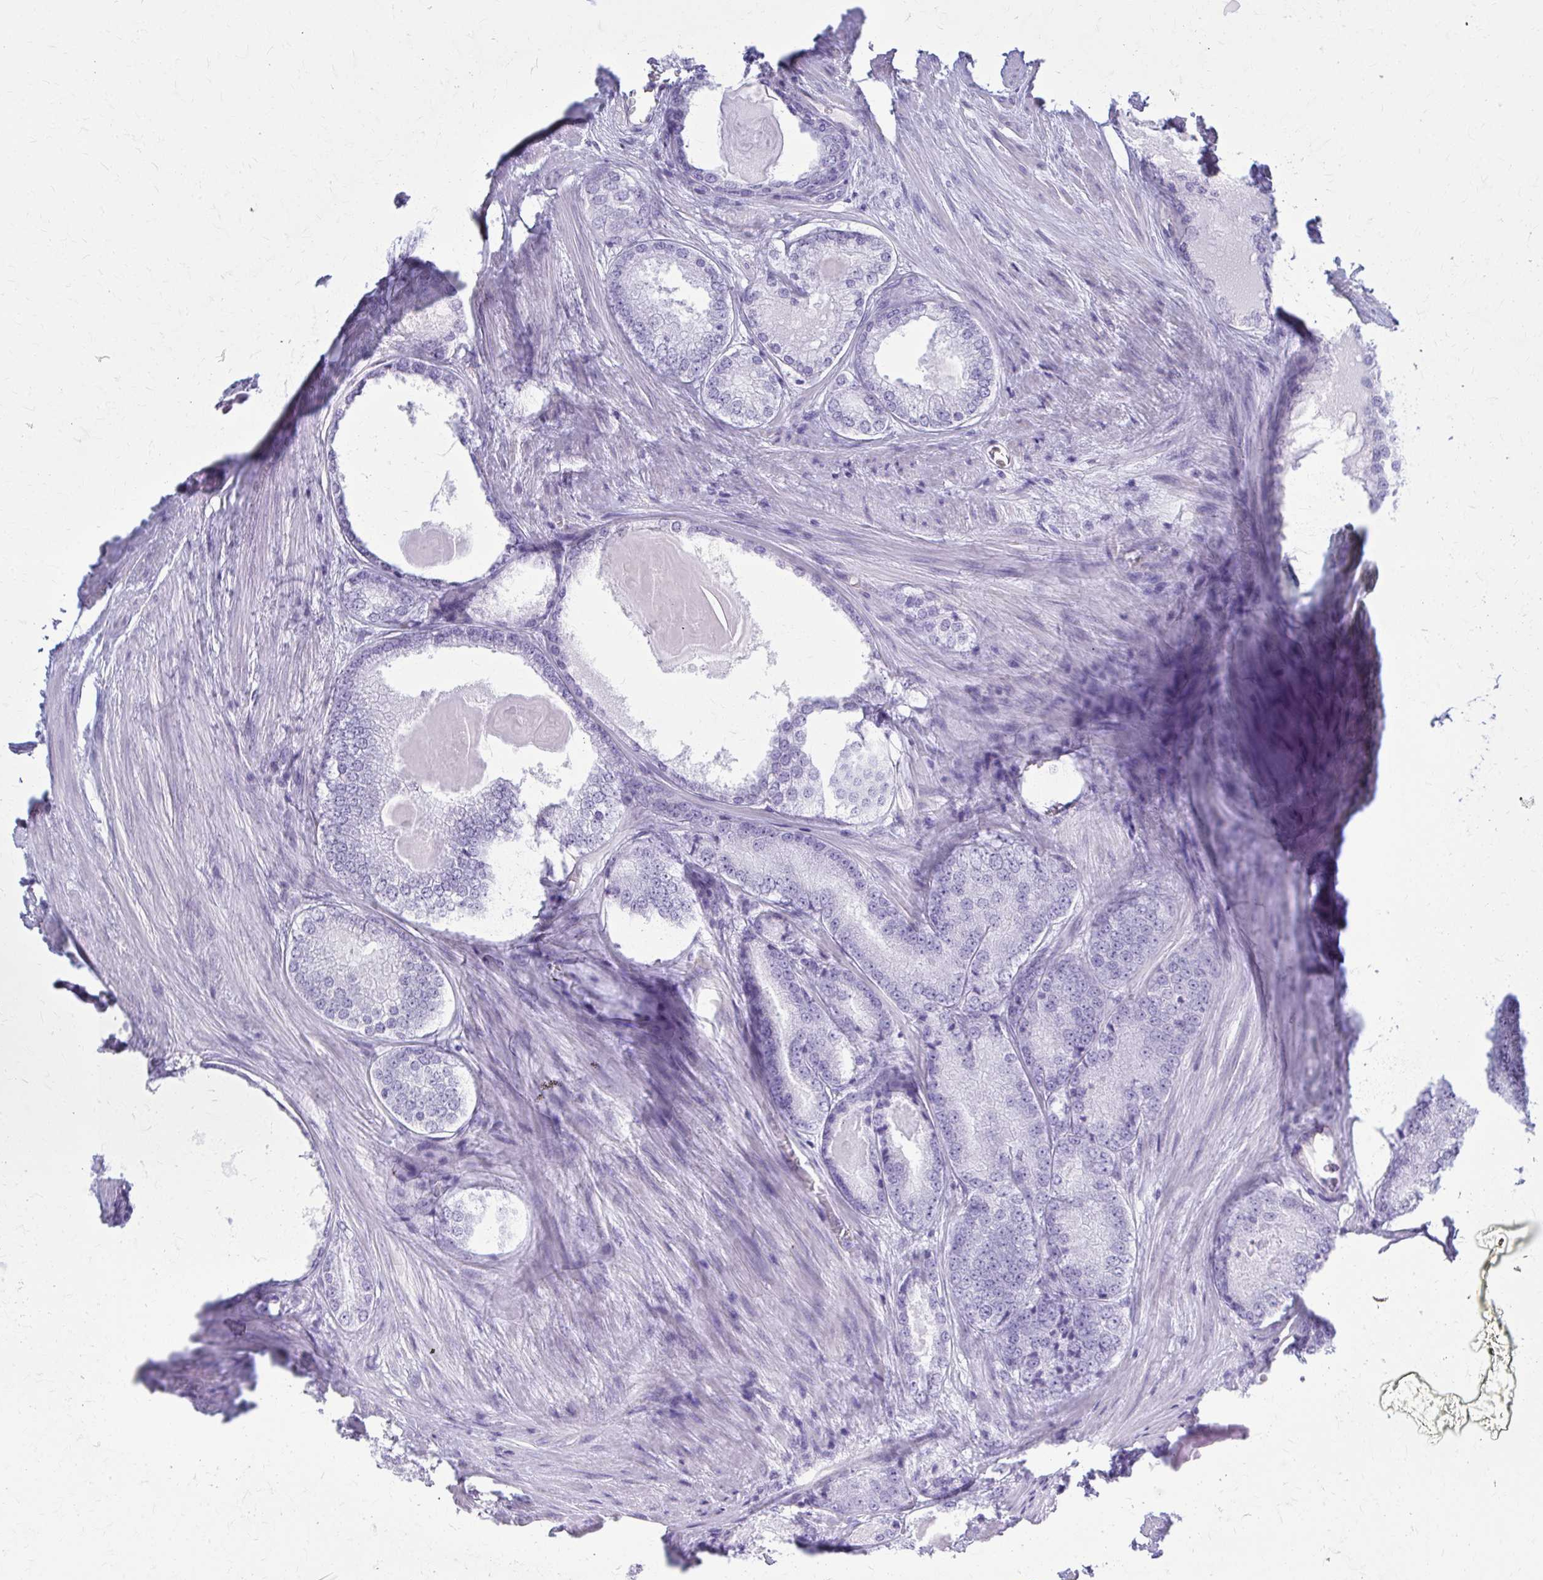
{"staining": {"intensity": "negative", "quantity": "none", "location": "none"}, "tissue": "prostate cancer", "cell_type": "Tumor cells", "image_type": "cancer", "snomed": [{"axis": "morphology", "description": "Adenocarcinoma, NOS"}, {"axis": "morphology", "description": "Adenocarcinoma, Low grade"}, {"axis": "topography", "description": "Prostate"}], "caption": "Immunohistochemical staining of human prostate cancer shows no significant staining in tumor cells. (DAB (3,3'-diaminobenzidine) immunohistochemistry (IHC) with hematoxylin counter stain).", "gene": "GFAP", "patient": {"sex": "male", "age": 68}}